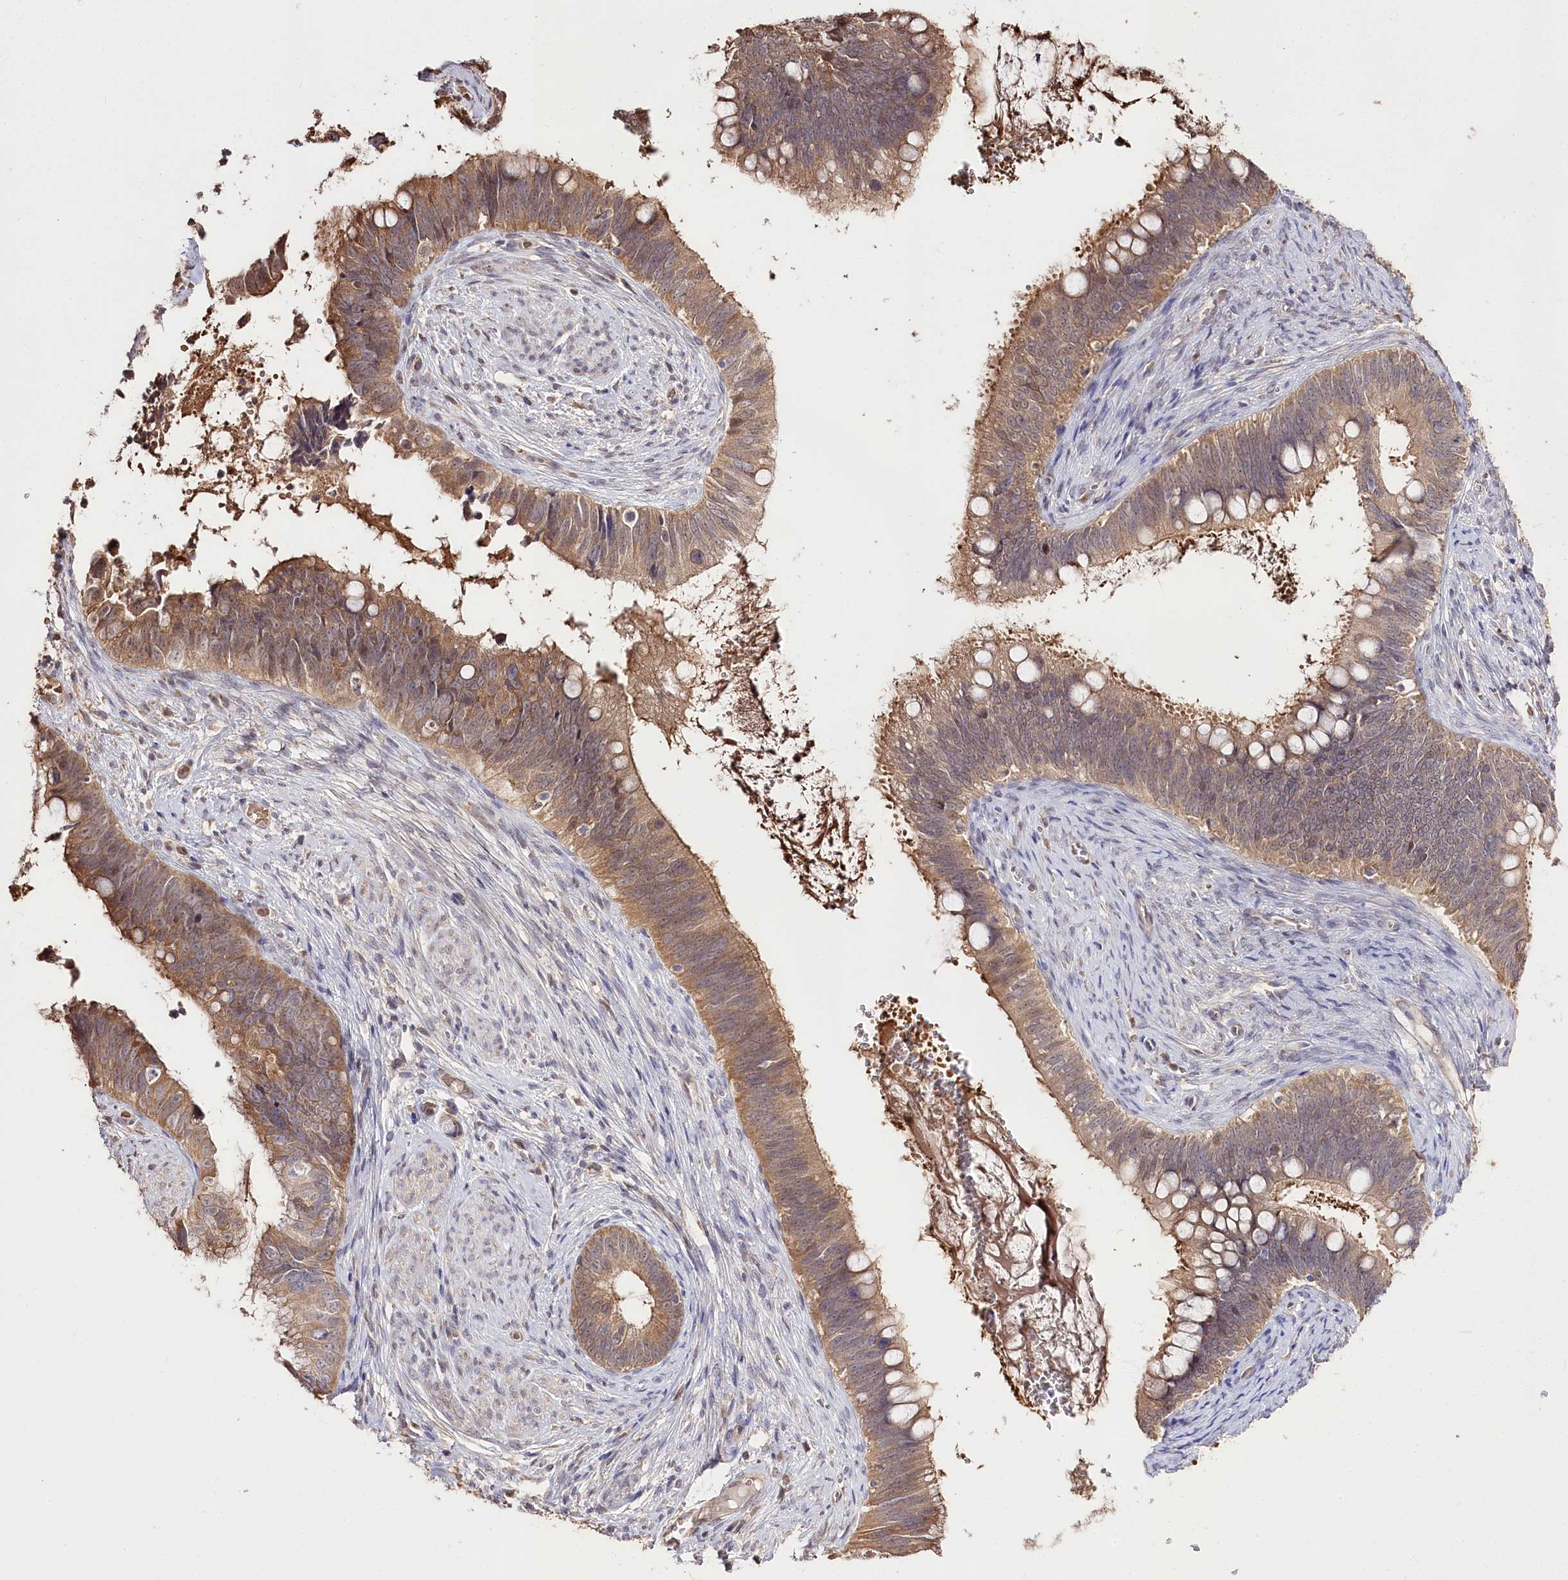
{"staining": {"intensity": "moderate", "quantity": ">75%", "location": "cytoplasmic/membranous"}, "tissue": "cervical cancer", "cell_type": "Tumor cells", "image_type": "cancer", "snomed": [{"axis": "morphology", "description": "Adenocarcinoma, NOS"}, {"axis": "topography", "description": "Cervix"}], "caption": "A brown stain highlights moderate cytoplasmic/membranous staining of a protein in human cervical adenocarcinoma tumor cells.", "gene": "R3HDM2", "patient": {"sex": "female", "age": 42}}